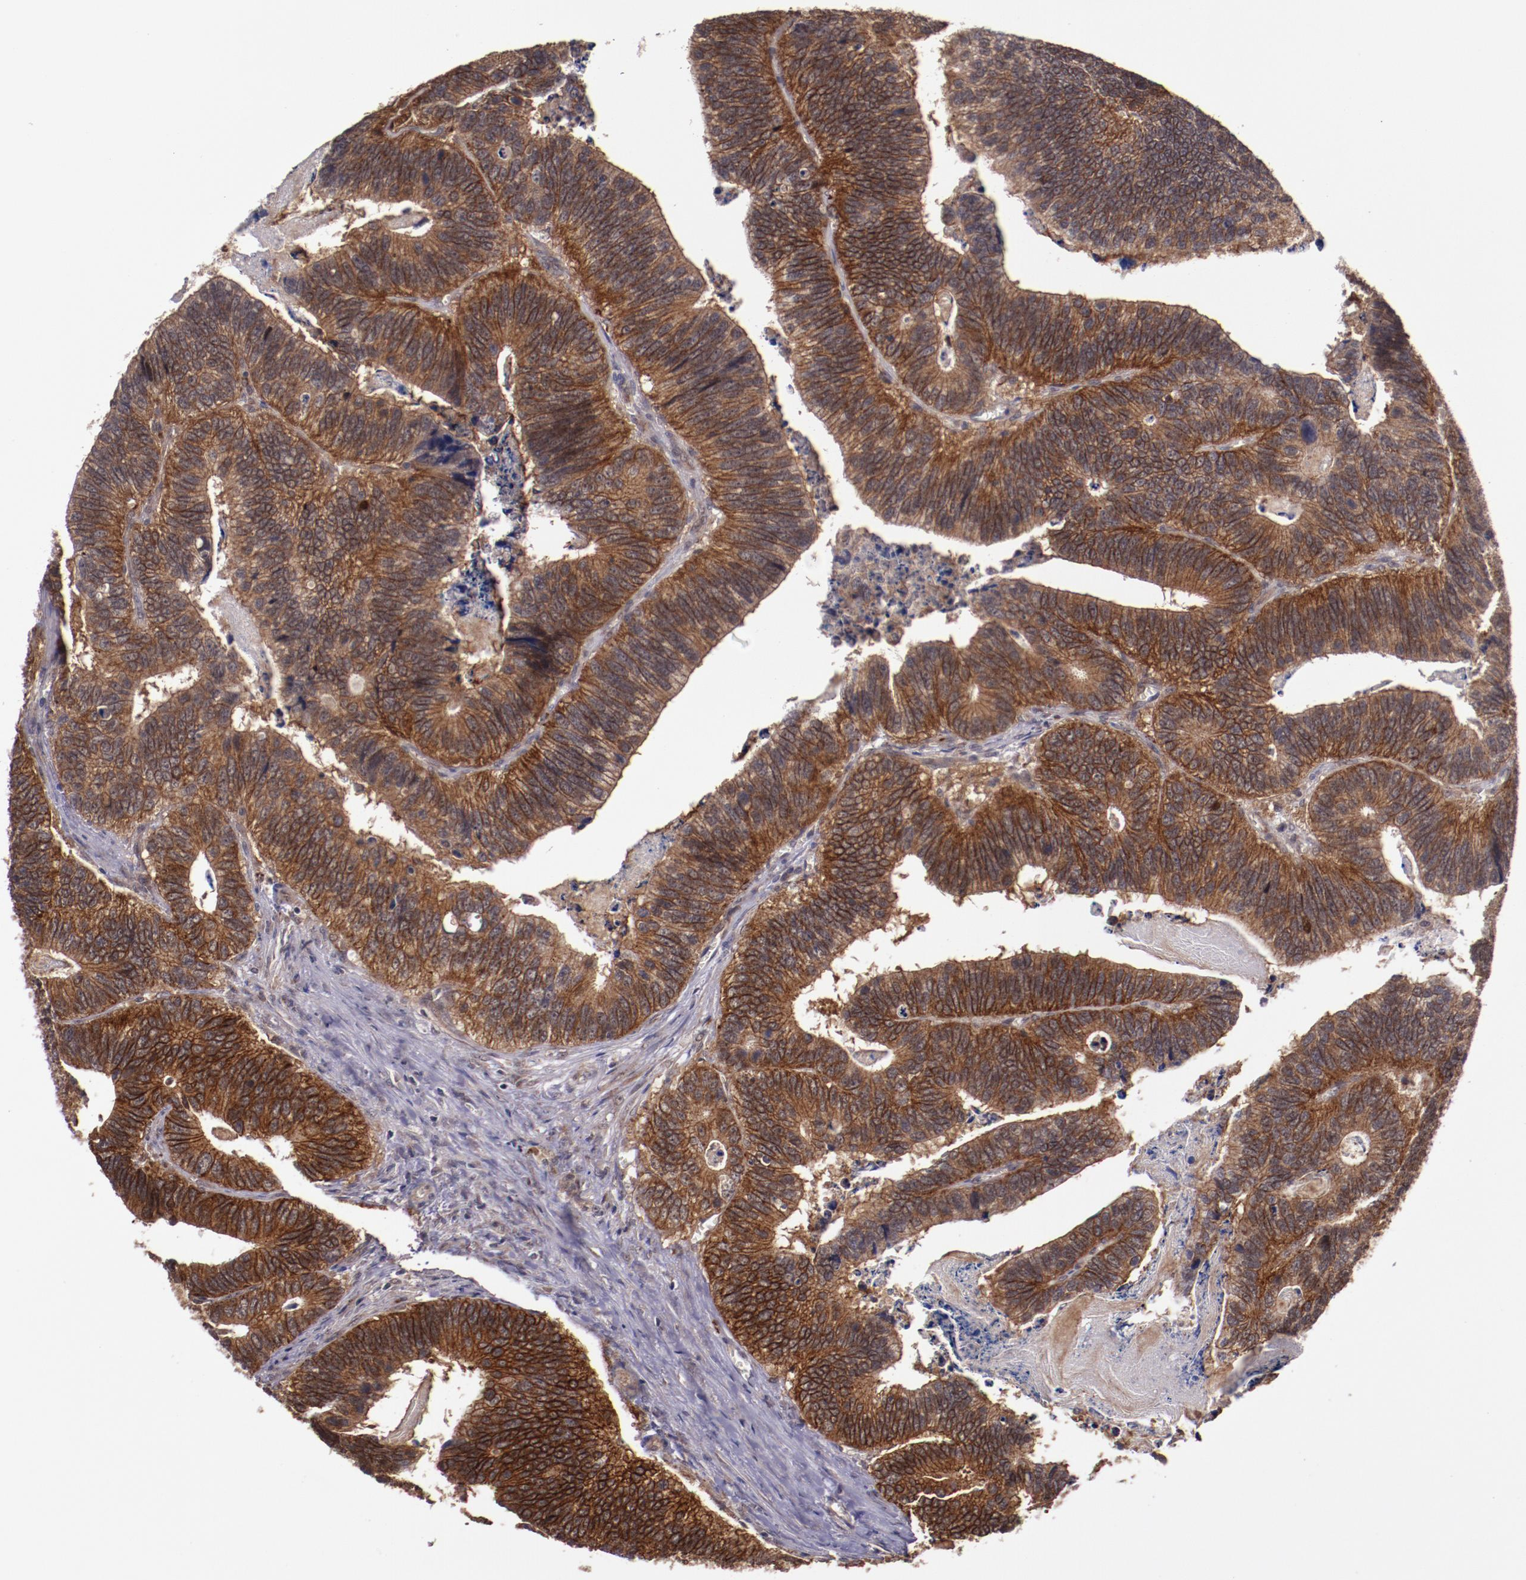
{"staining": {"intensity": "moderate", "quantity": ">75%", "location": "cytoplasmic/membranous"}, "tissue": "colorectal cancer", "cell_type": "Tumor cells", "image_type": "cancer", "snomed": [{"axis": "morphology", "description": "Adenocarcinoma, NOS"}, {"axis": "topography", "description": "Colon"}], "caption": "The immunohistochemical stain labels moderate cytoplasmic/membranous expression in tumor cells of adenocarcinoma (colorectal) tissue. (DAB (3,3'-diaminobenzidine) IHC, brown staining for protein, blue staining for nuclei).", "gene": "FTSJ1", "patient": {"sex": "male", "age": 72}}